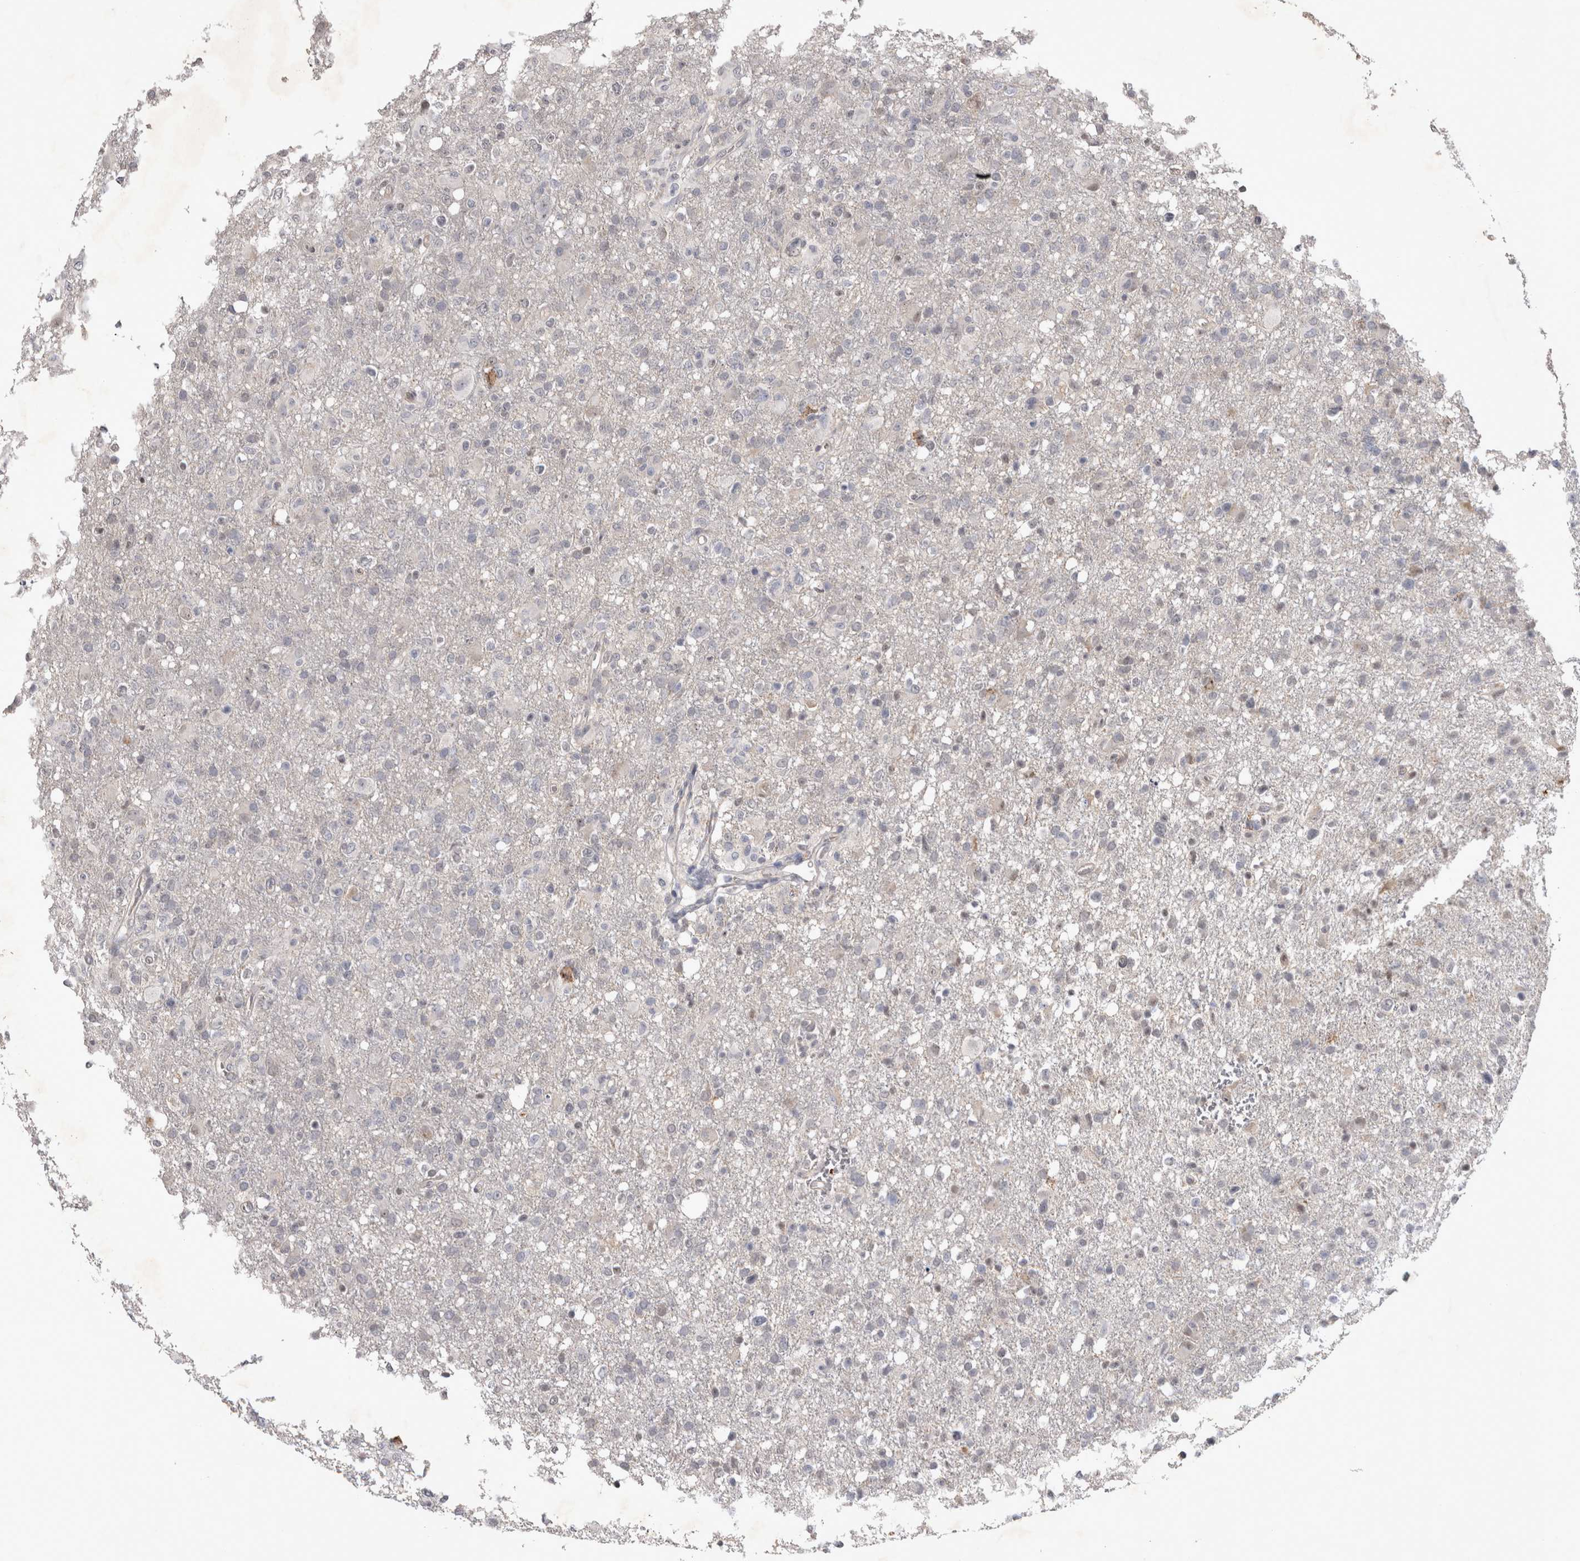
{"staining": {"intensity": "negative", "quantity": "none", "location": "none"}, "tissue": "glioma", "cell_type": "Tumor cells", "image_type": "cancer", "snomed": [{"axis": "morphology", "description": "Glioma, malignant, High grade"}, {"axis": "topography", "description": "Brain"}], "caption": "High magnification brightfield microscopy of glioma stained with DAB (brown) and counterstained with hematoxylin (blue): tumor cells show no significant positivity. (Immunohistochemistry (ihc), brightfield microscopy, high magnification).", "gene": "IFI44", "patient": {"sex": "female", "age": 57}}